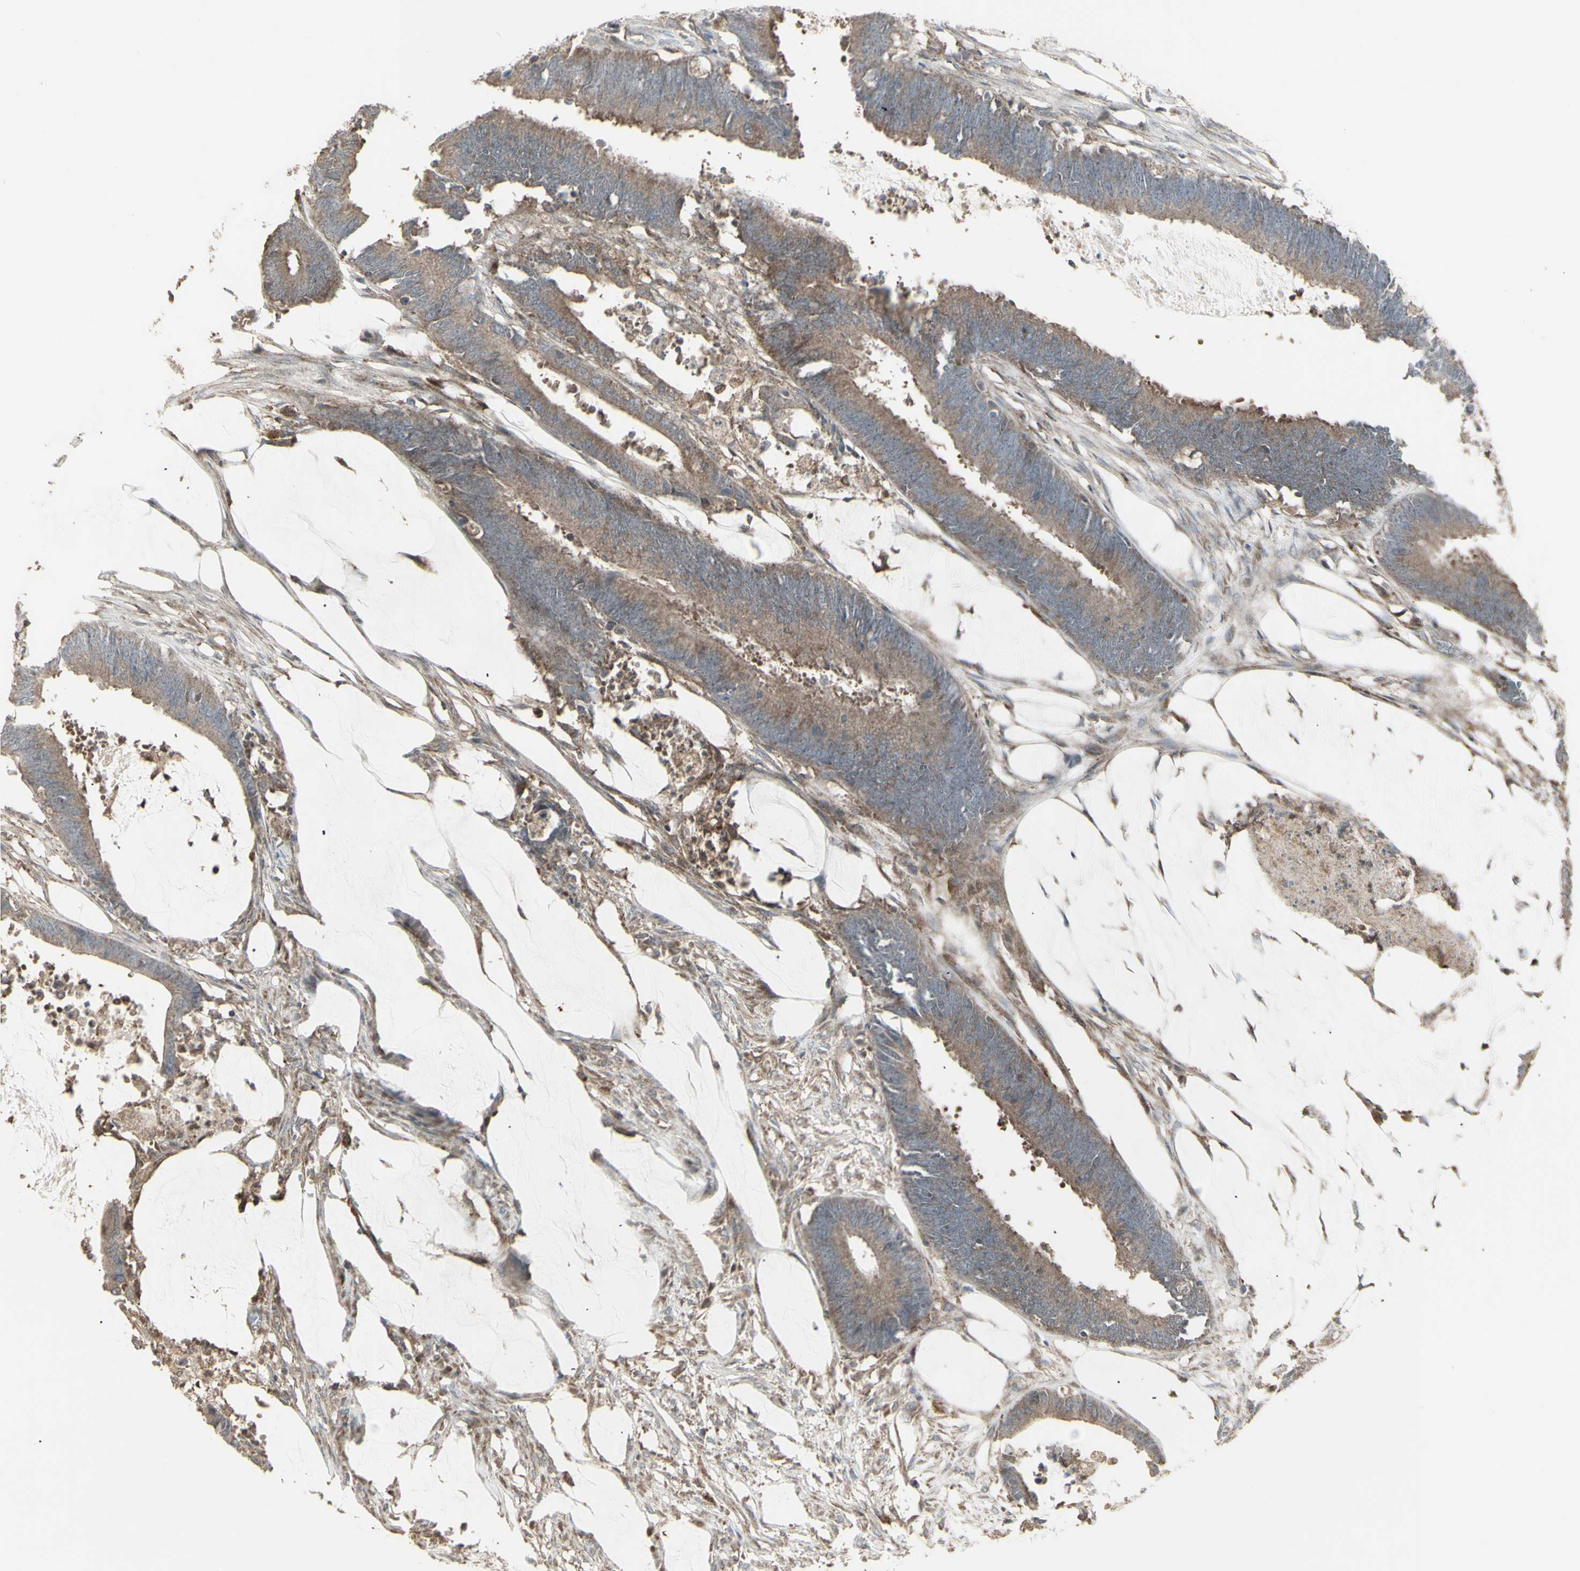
{"staining": {"intensity": "moderate", "quantity": ">75%", "location": "cytoplasmic/membranous"}, "tissue": "colorectal cancer", "cell_type": "Tumor cells", "image_type": "cancer", "snomed": [{"axis": "morphology", "description": "Adenocarcinoma, NOS"}, {"axis": "topography", "description": "Rectum"}], "caption": "Colorectal adenocarcinoma was stained to show a protein in brown. There is medium levels of moderate cytoplasmic/membranous staining in approximately >75% of tumor cells. (DAB (3,3'-diaminobenzidine) IHC with brightfield microscopy, high magnification).", "gene": "RNASEL", "patient": {"sex": "female", "age": 66}}